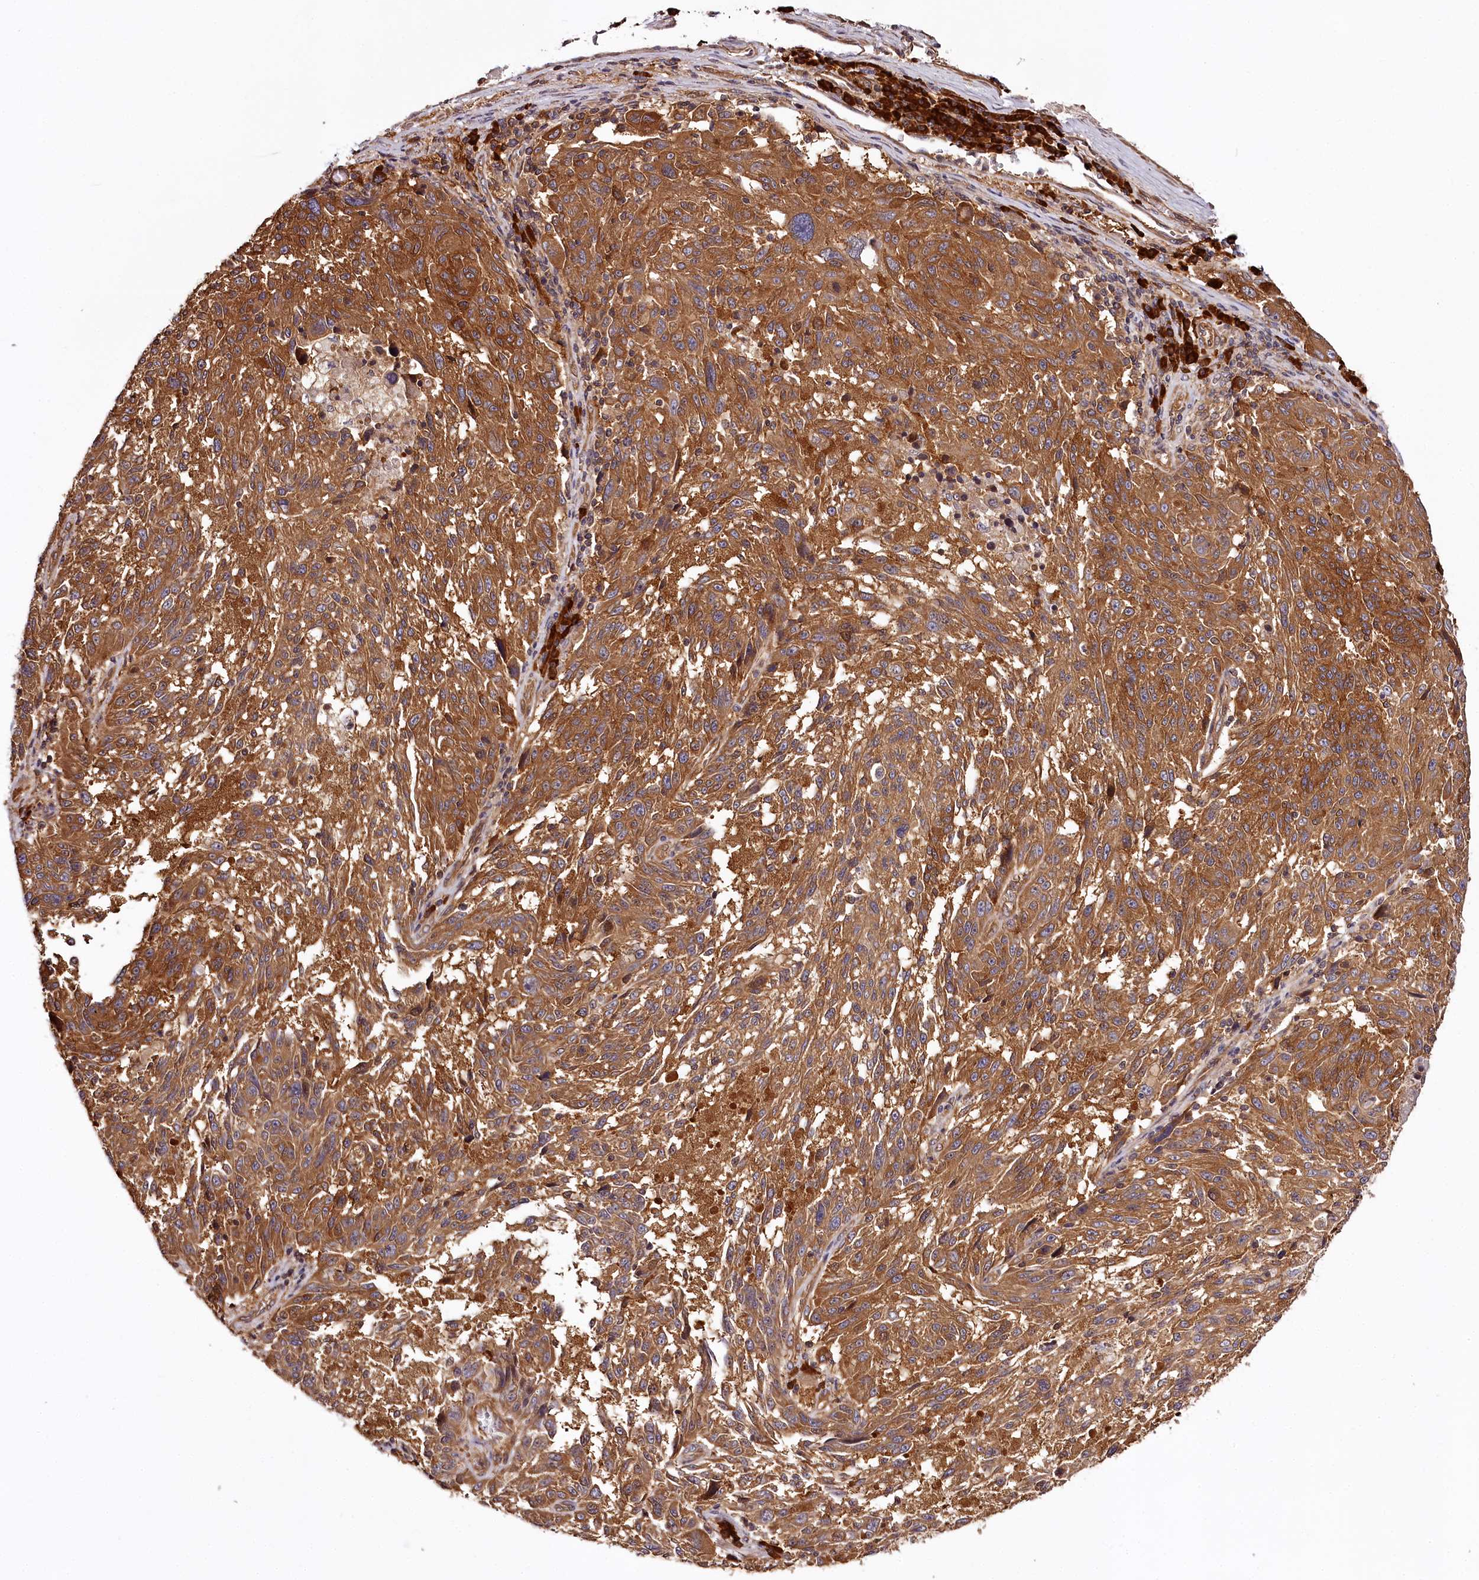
{"staining": {"intensity": "moderate", "quantity": ">75%", "location": "cytoplasmic/membranous"}, "tissue": "melanoma", "cell_type": "Tumor cells", "image_type": "cancer", "snomed": [{"axis": "morphology", "description": "Malignant melanoma, NOS"}, {"axis": "topography", "description": "Skin"}], "caption": "Tumor cells display medium levels of moderate cytoplasmic/membranous staining in approximately >75% of cells in human malignant melanoma. (DAB (3,3'-diaminobenzidine) IHC, brown staining for protein, blue staining for nuclei).", "gene": "TARS1", "patient": {"sex": "male", "age": 53}}